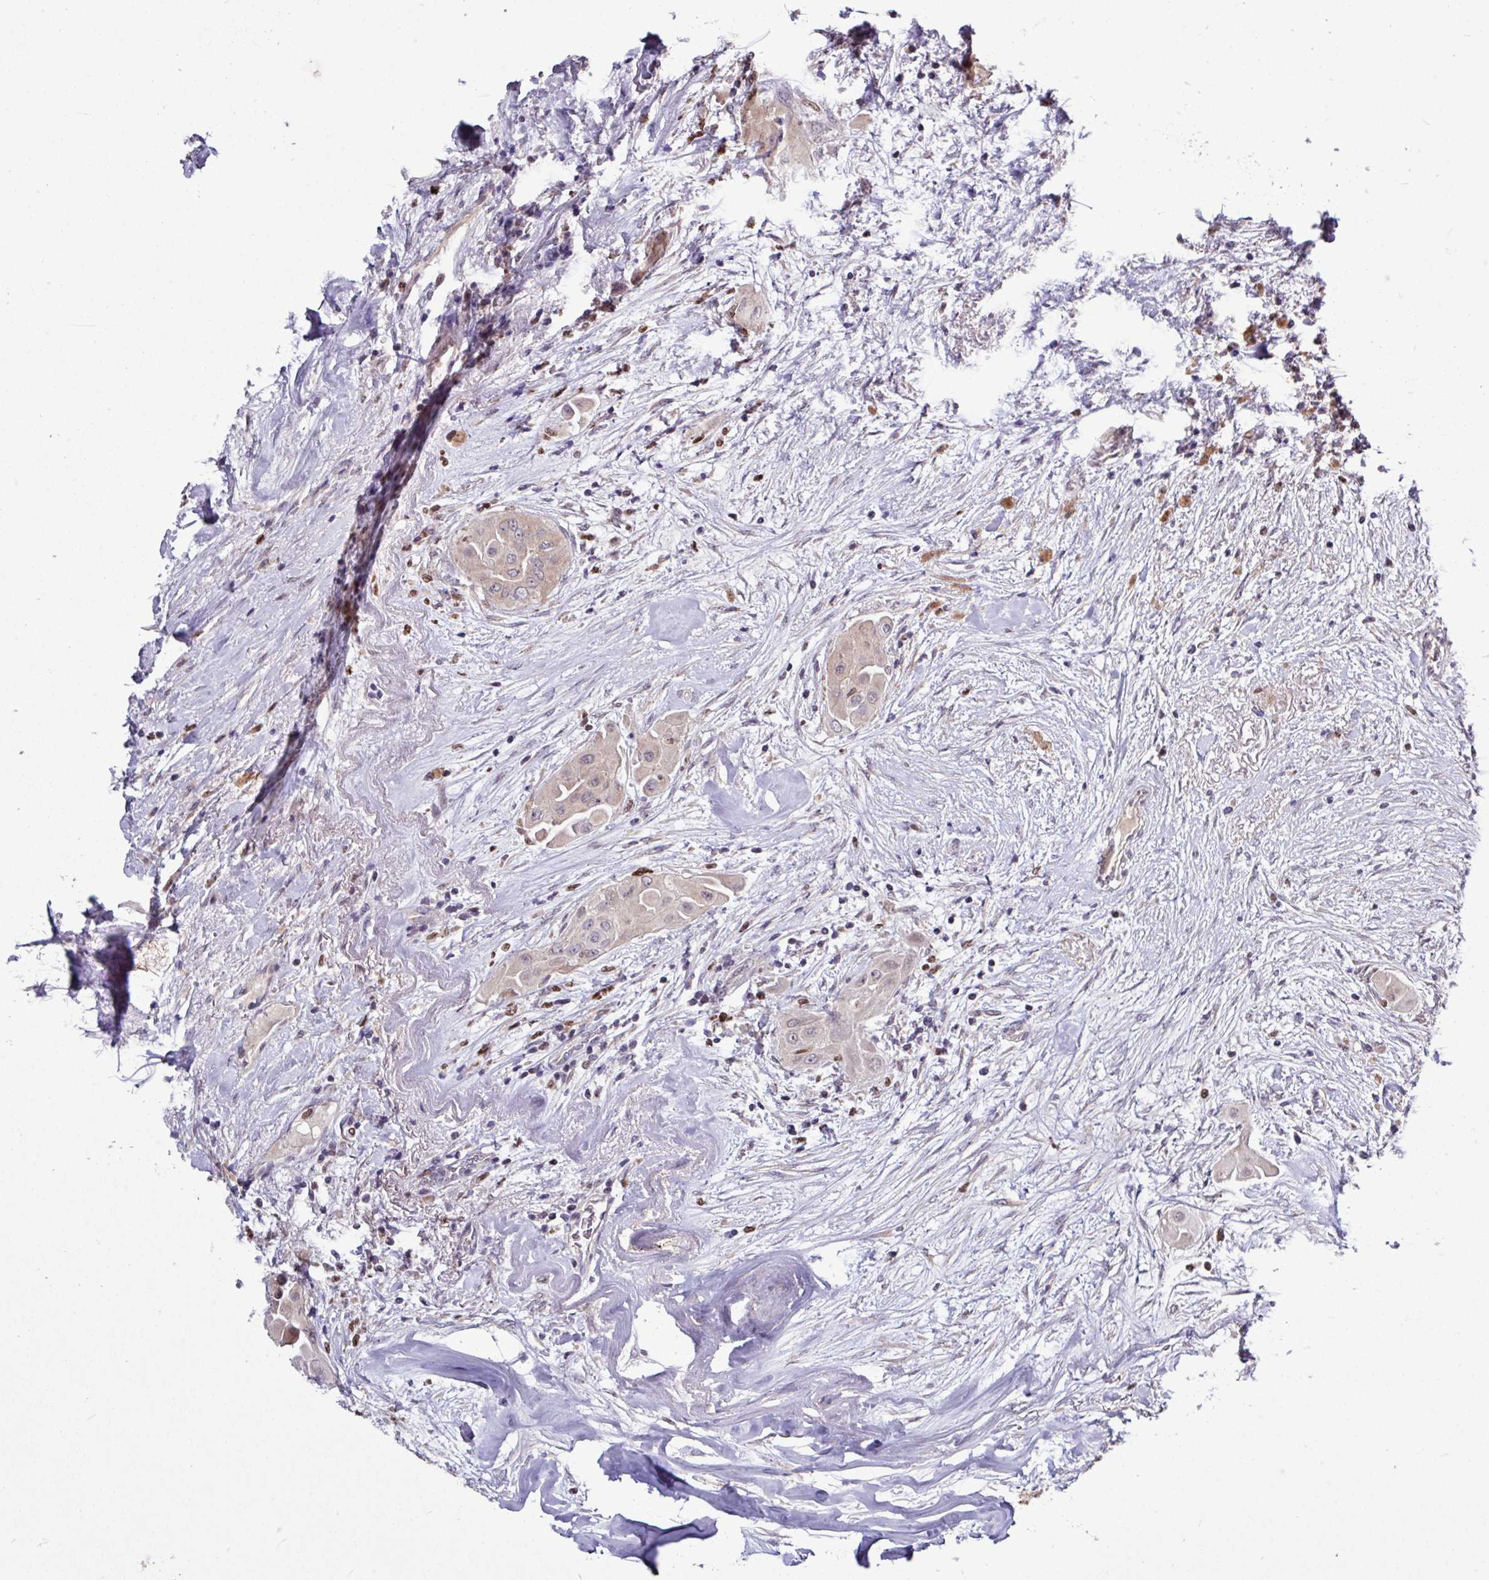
{"staining": {"intensity": "weak", "quantity": ">75%", "location": "cytoplasmic/membranous"}, "tissue": "thyroid cancer", "cell_type": "Tumor cells", "image_type": "cancer", "snomed": [{"axis": "morphology", "description": "Papillary adenocarcinoma, NOS"}, {"axis": "topography", "description": "Thyroid gland"}], "caption": "This micrograph displays immunohistochemistry (IHC) staining of human thyroid cancer (papillary adenocarcinoma), with low weak cytoplasmic/membranous staining in about >75% of tumor cells.", "gene": "SKIC2", "patient": {"sex": "female", "age": 59}}